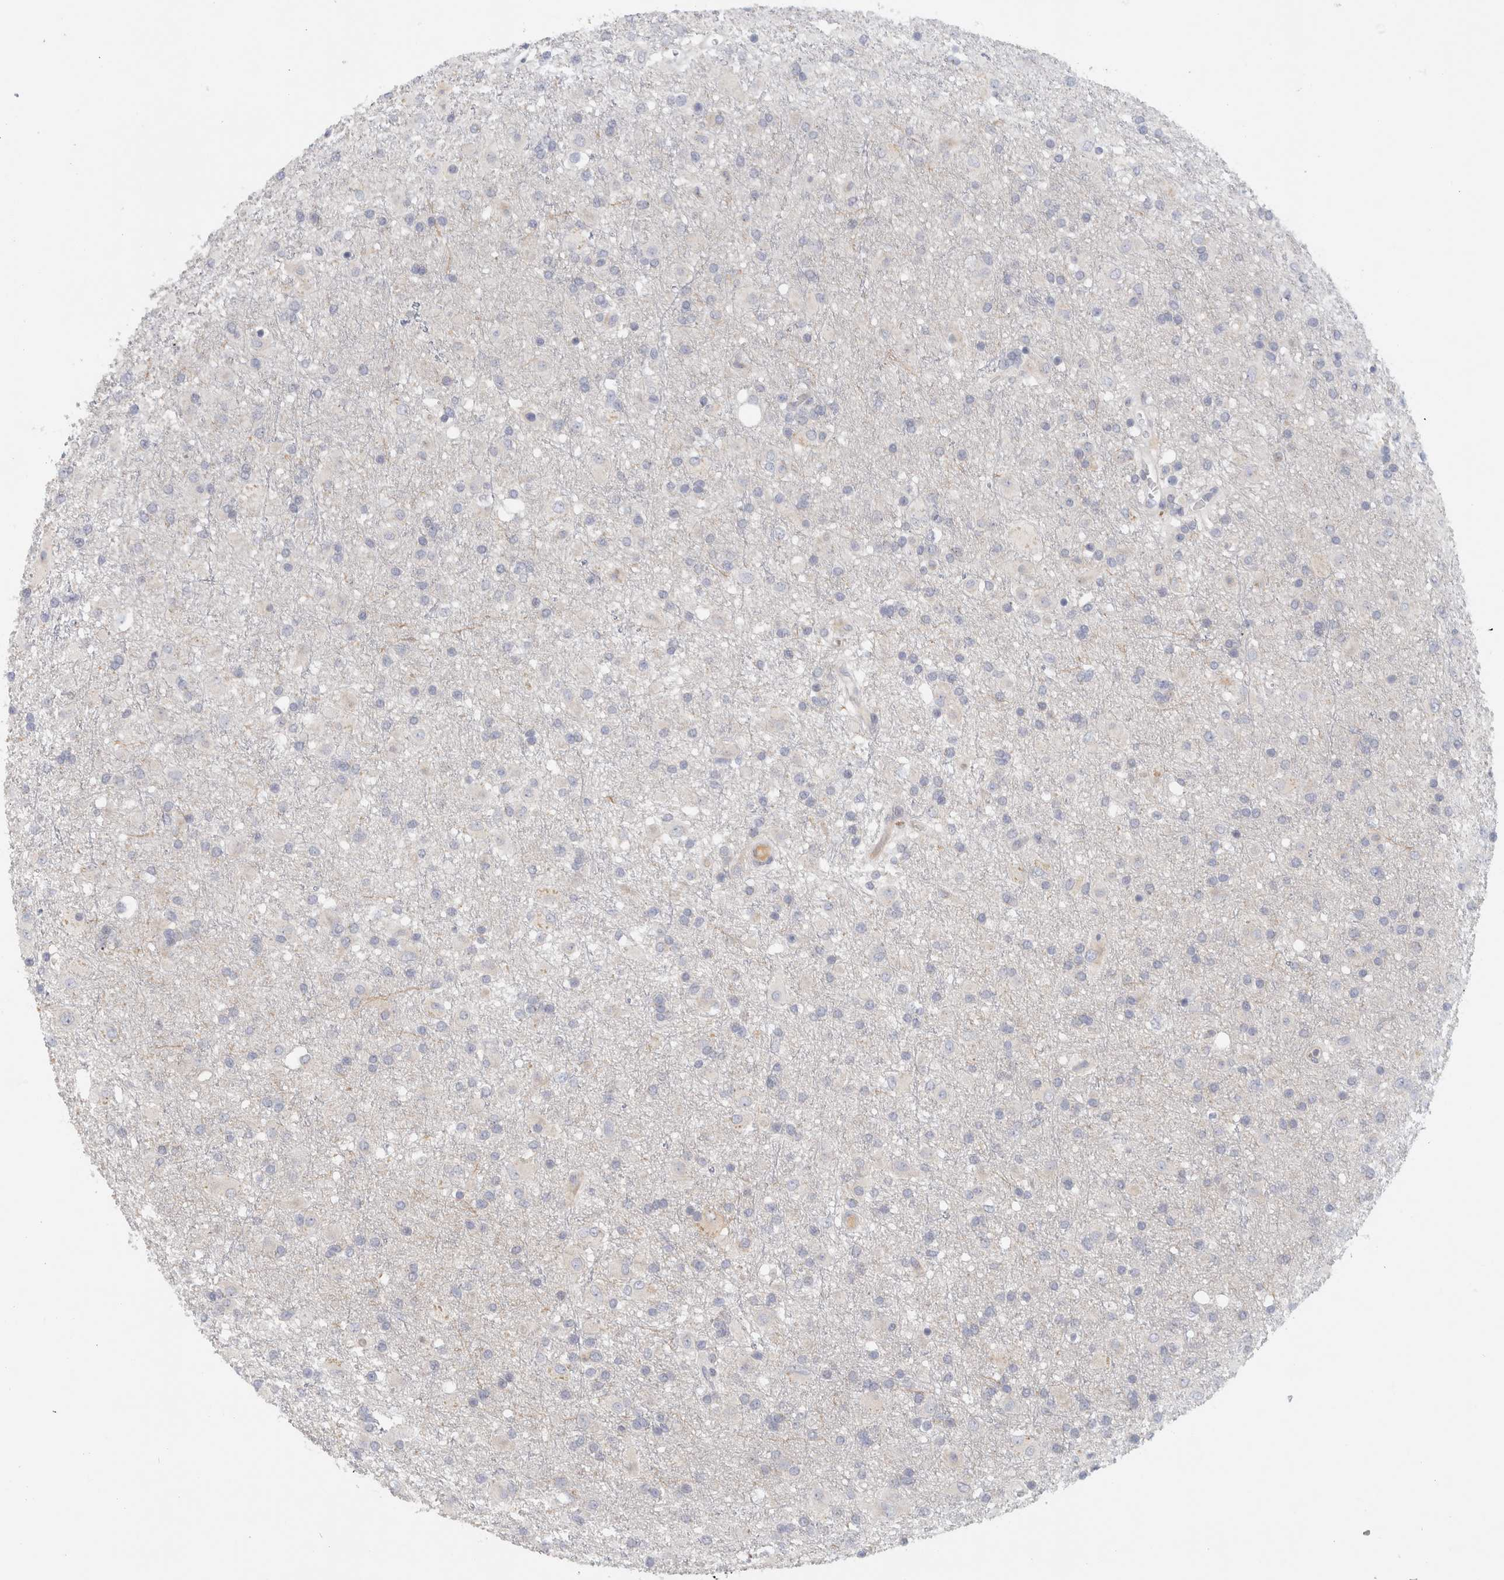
{"staining": {"intensity": "negative", "quantity": "none", "location": "none"}, "tissue": "glioma", "cell_type": "Tumor cells", "image_type": "cancer", "snomed": [{"axis": "morphology", "description": "Glioma, malignant, Low grade"}, {"axis": "topography", "description": "Brain"}], "caption": "DAB immunohistochemical staining of malignant glioma (low-grade) demonstrates no significant staining in tumor cells.", "gene": "STK31", "patient": {"sex": "male", "age": 65}}